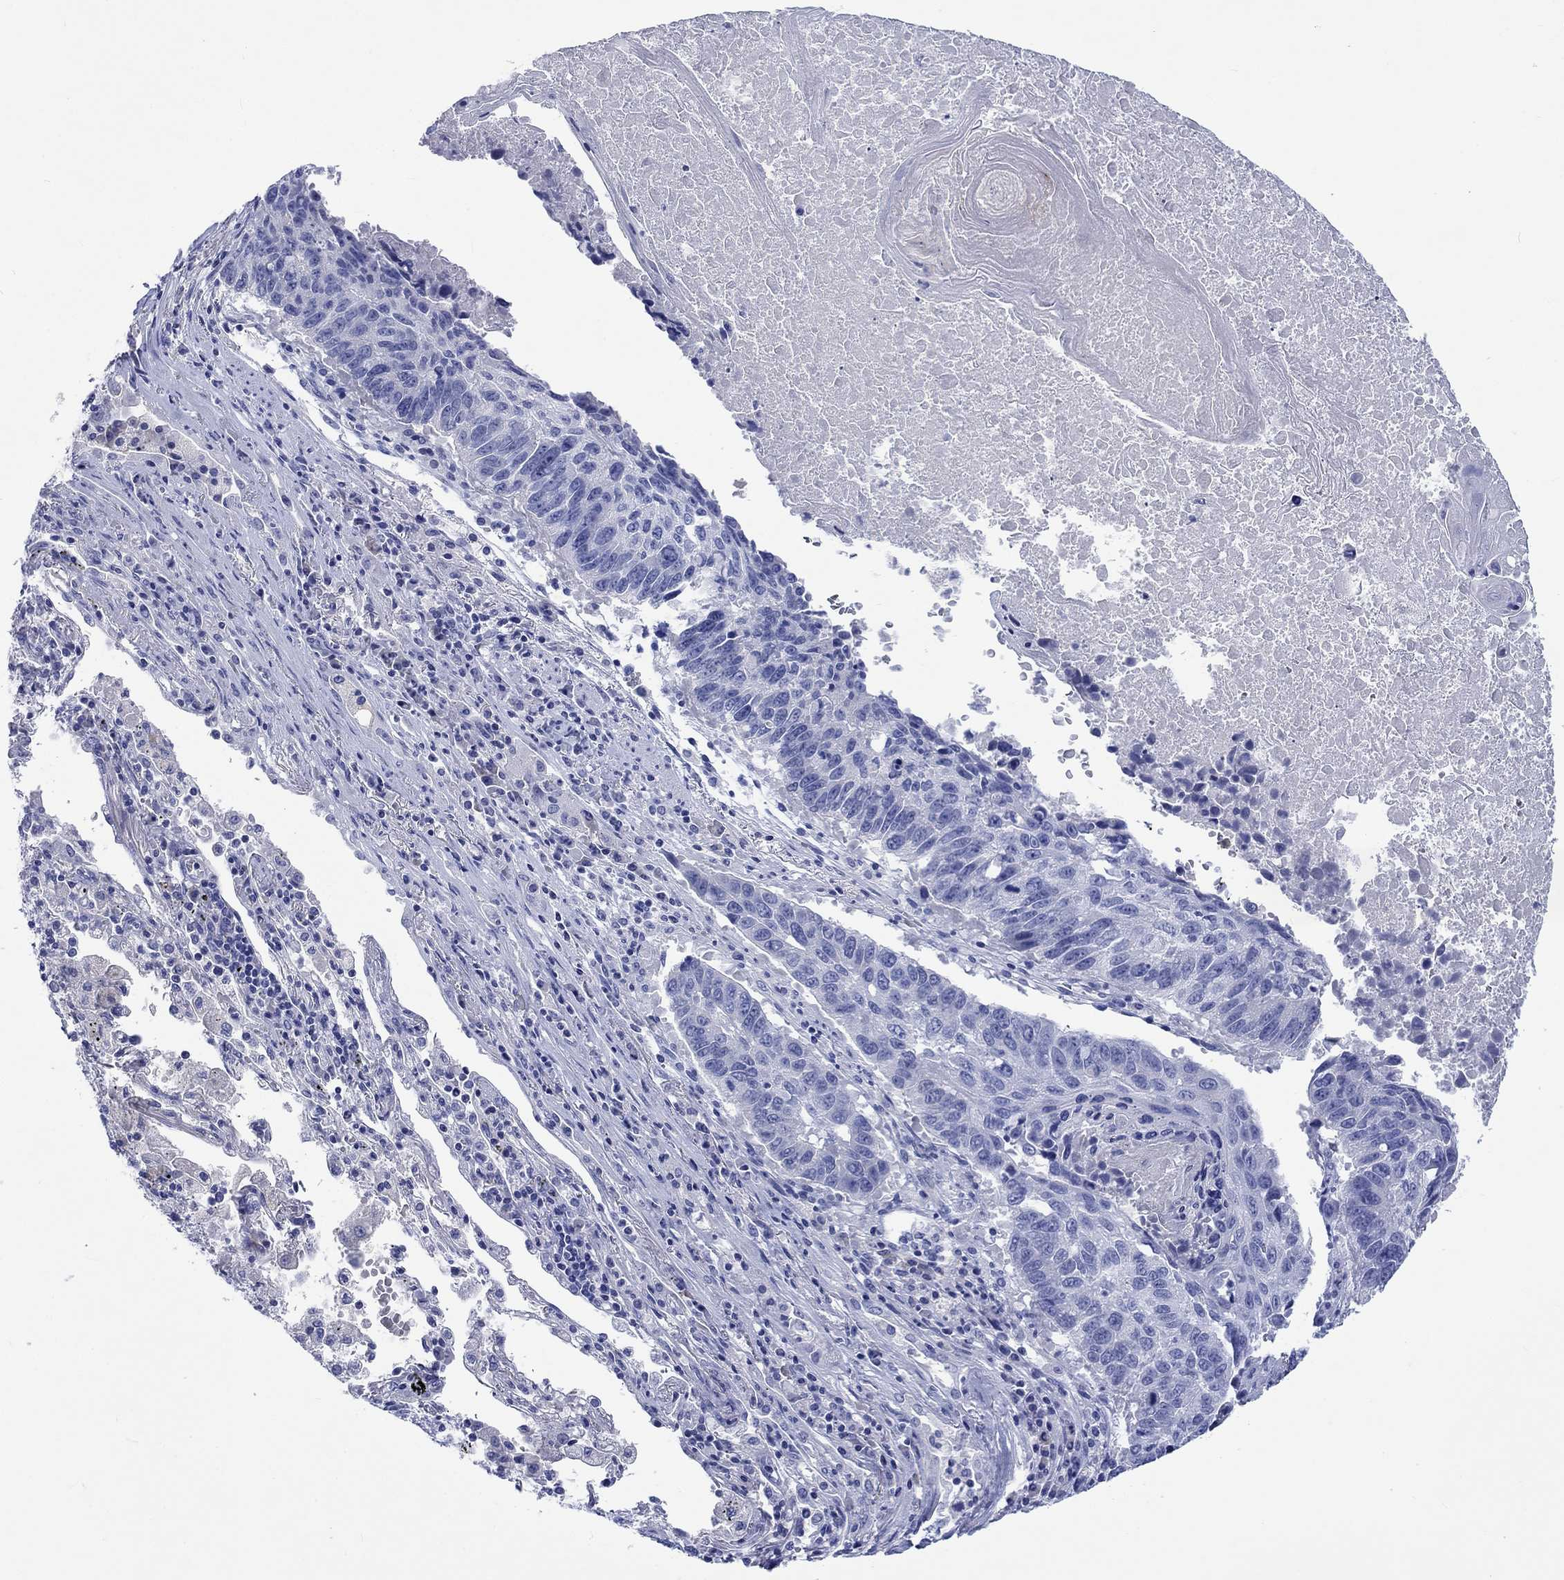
{"staining": {"intensity": "negative", "quantity": "none", "location": "none"}, "tissue": "lung cancer", "cell_type": "Tumor cells", "image_type": "cancer", "snomed": [{"axis": "morphology", "description": "Squamous cell carcinoma, NOS"}, {"axis": "topography", "description": "Lung"}], "caption": "This is a image of immunohistochemistry staining of lung squamous cell carcinoma, which shows no staining in tumor cells.", "gene": "CACNG3", "patient": {"sex": "male", "age": 73}}